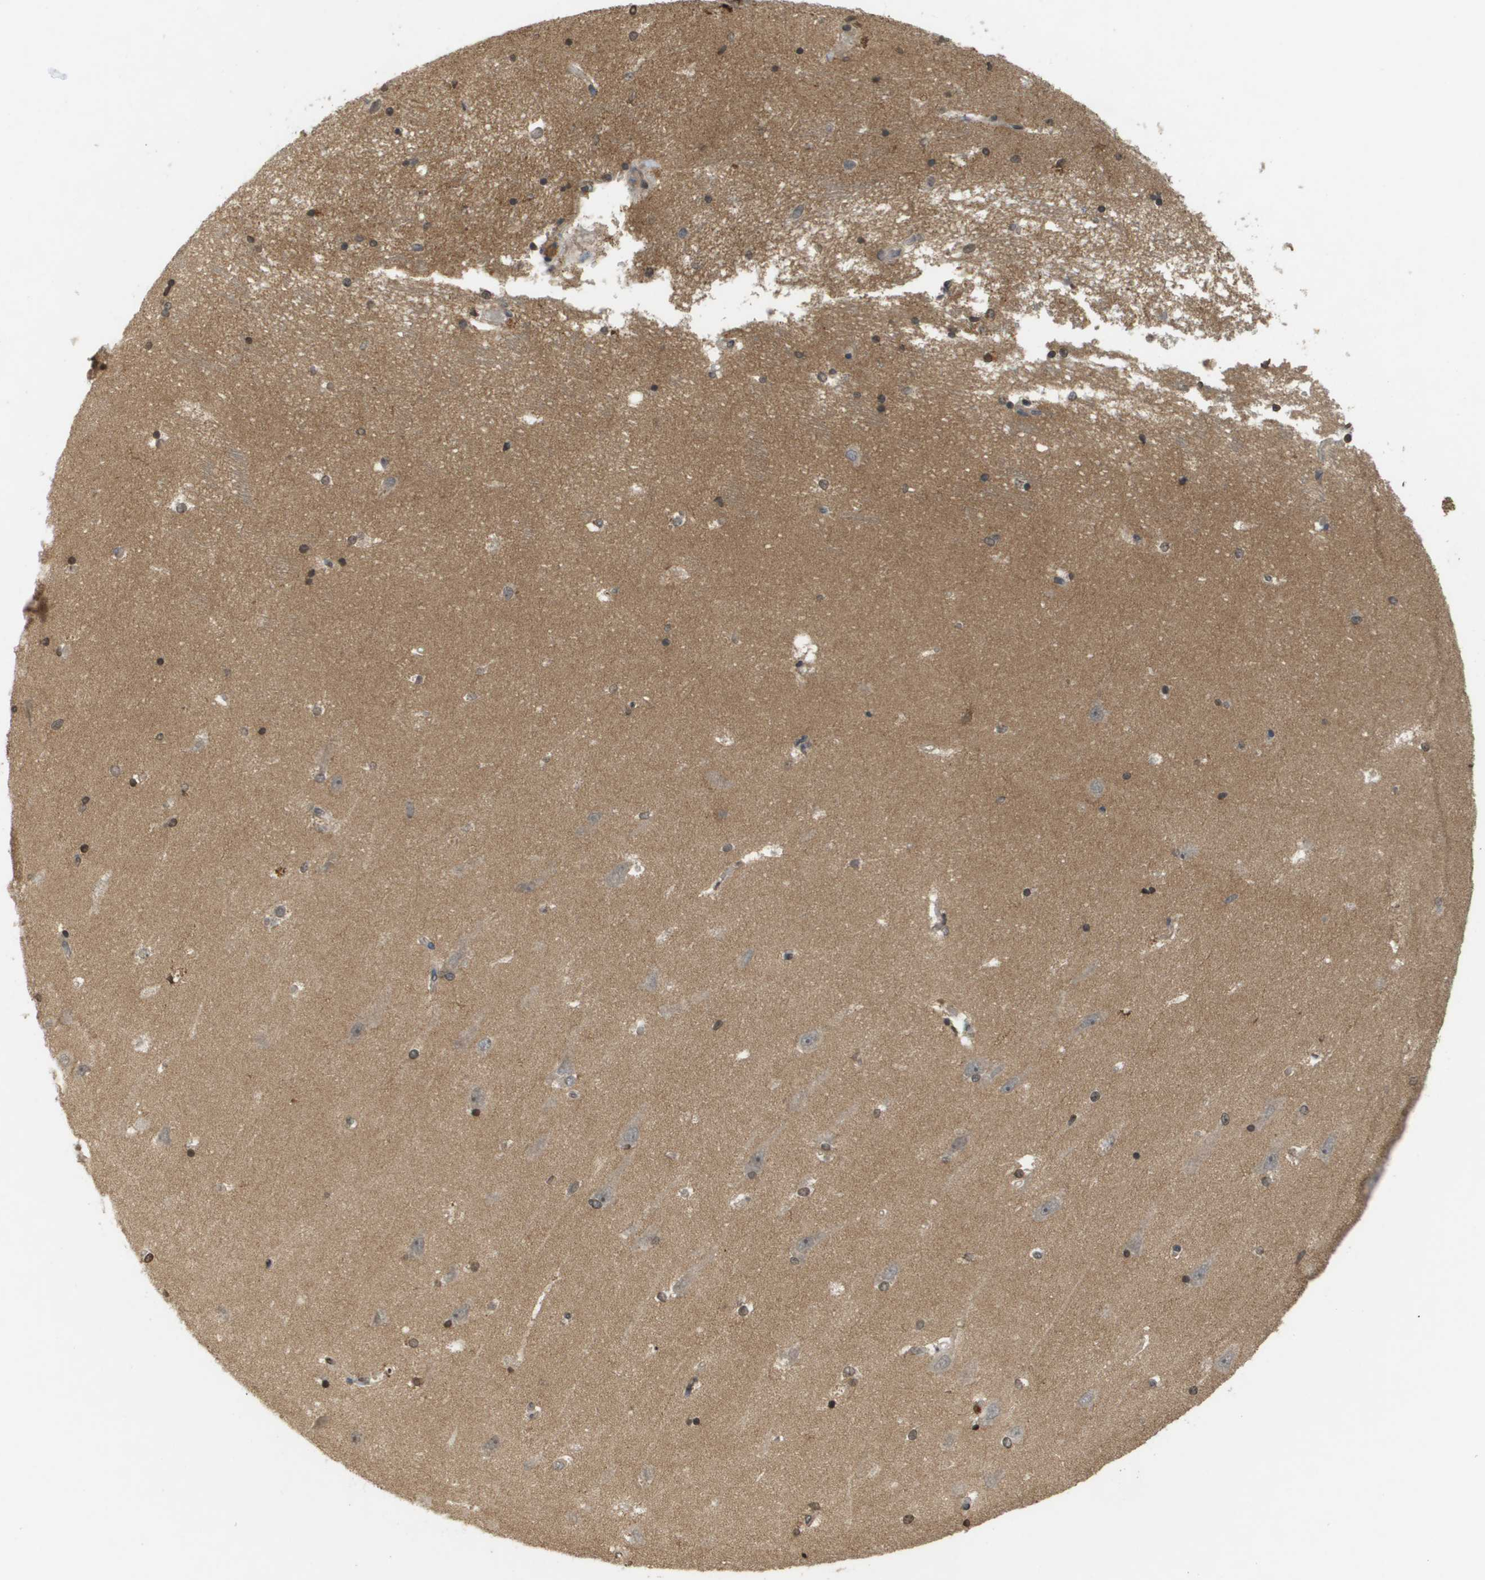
{"staining": {"intensity": "moderate", "quantity": "25%-75%", "location": "nuclear"}, "tissue": "hippocampus", "cell_type": "Glial cells", "image_type": "normal", "snomed": [{"axis": "morphology", "description": "Normal tissue, NOS"}, {"axis": "topography", "description": "Hippocampus"}], "caption": "Immunohistochemical staining of benign hippocampus exhibits 25%-75% levels of moderate nuclear protein positivity in approximately 25%-75% of glial cells.", "gene": "RAB21", "patient": {"sex": "male", "age": 45}}